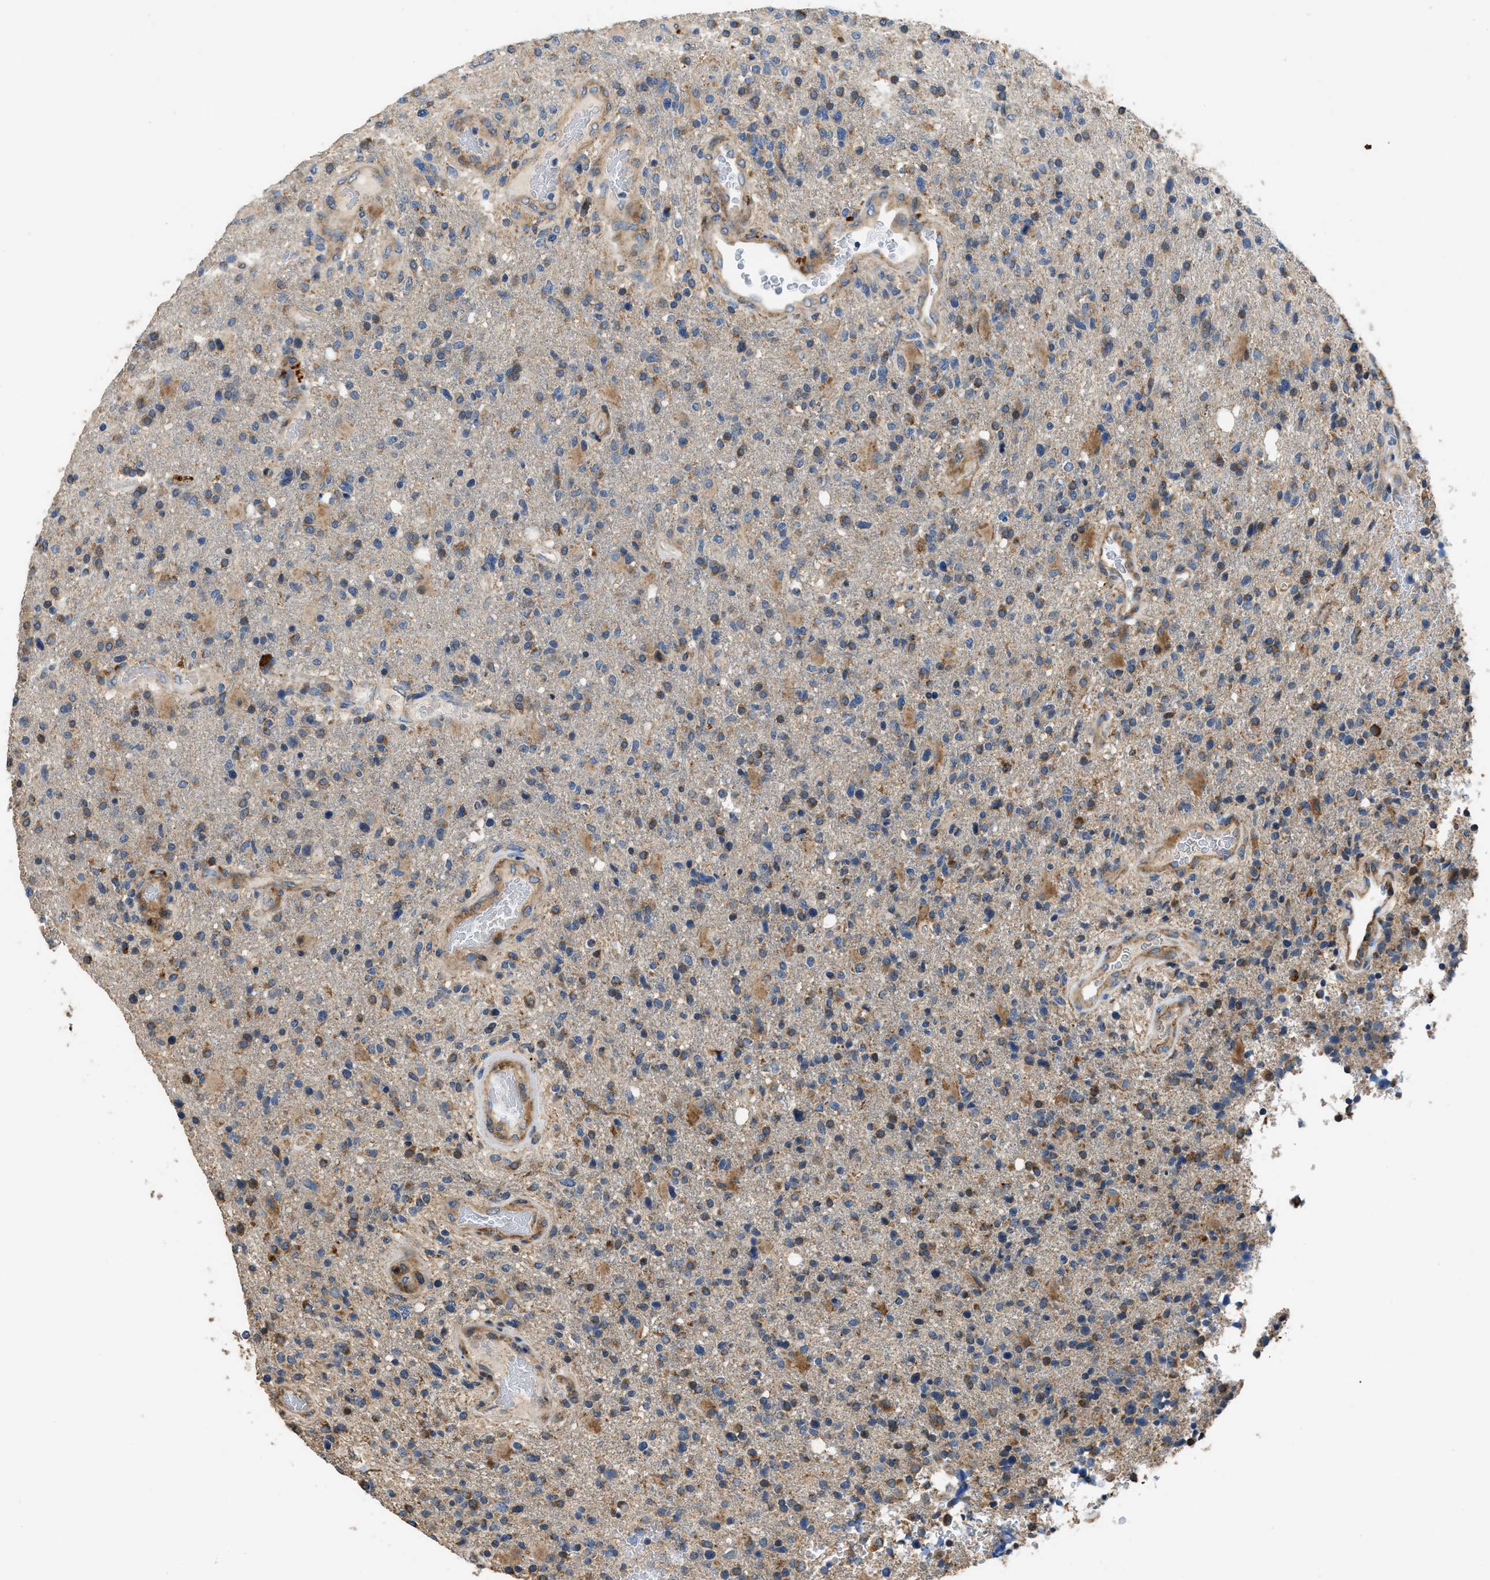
{"staining": {"intensity": "moderate", "quantity": "25%-75%", "location": "cytoplasmic/membranous"}, "tissue": "glioma", "cell_type": "Tumor cells", "image_type": "cancer", "snomed": [{"axis": "morphology", "description": "Glioma, malignant, High grade"}, {"axis": "topography", "description": "Brain"}], "caption": "Glioma was stained to show a protein in brown. There is medium levels of moderate cytoplasmic/membranous staining in about 25%-75% of tumor cells.", "gene": "TMEM150A", "patient": {"sex": "male", "age": 72}}